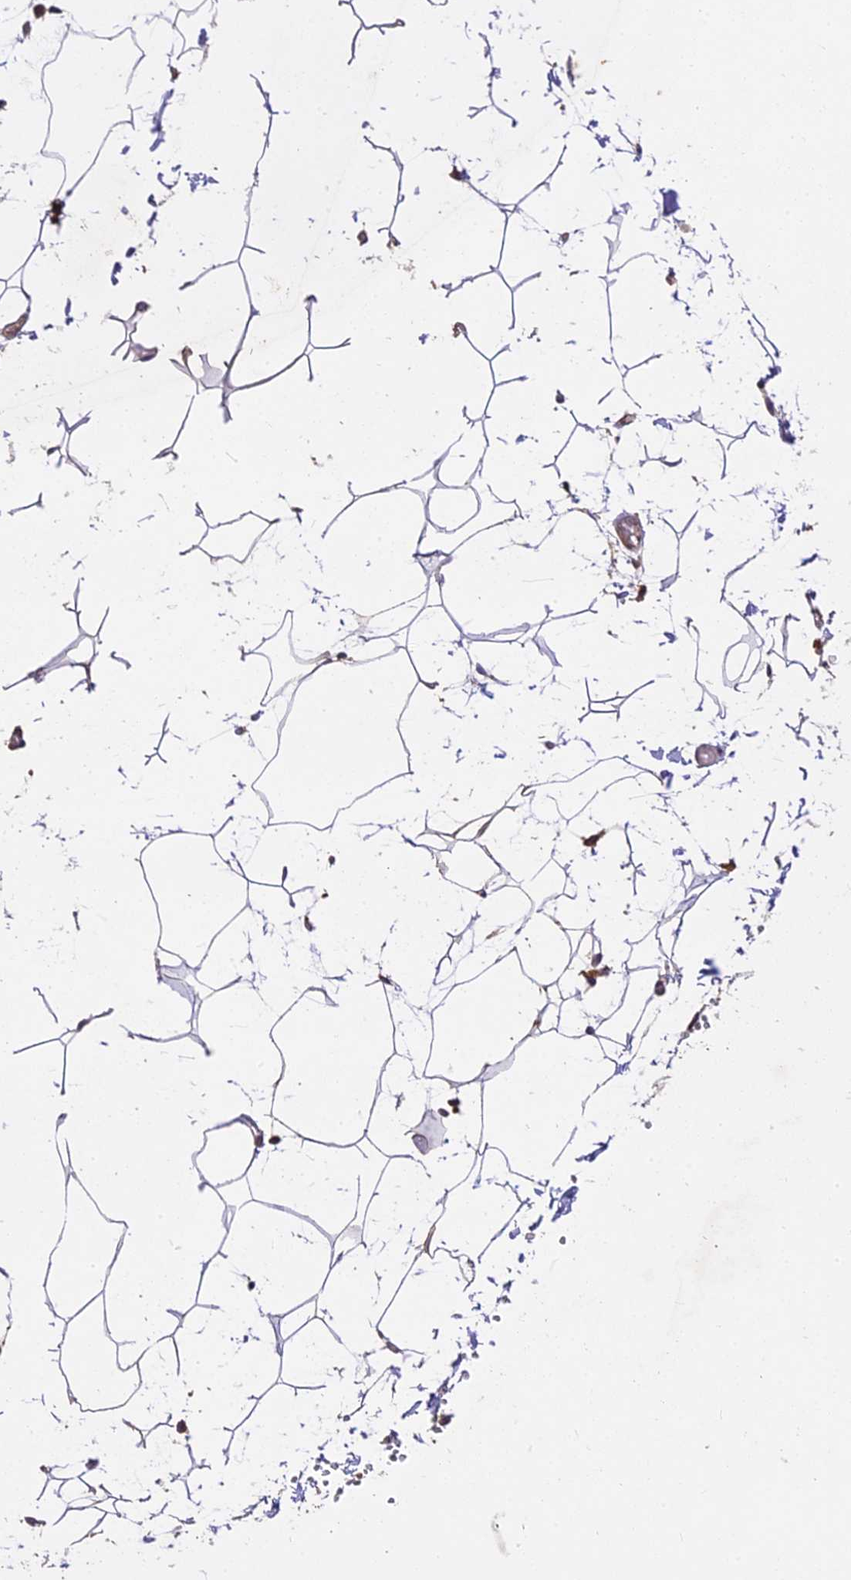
{"staining": {"intensity": "negative", "quantity": "none", "location": "none"}, "tissue": "adipose tissue", "cell_type": "Adipocytes", "image_type": "normal", "snomed": [{"axis": "morphology", "description": "Normal tissue, NOS"}, {"axis": "topography", "description": "Gallbladder"}, {"axis": "topography", "description": "Peripheral nerve tissue"}], "caption": "The immunohistochemistry (IHC) image has no significant positivity in adipocytes of adipose tissue. (DAB (3,3'-diaminobenzidine) immunohistochemistry visualized using brightfield microscopy, high magnification).", "gene": "BRAP", "patient": {"sex": "male", "age": 38}}